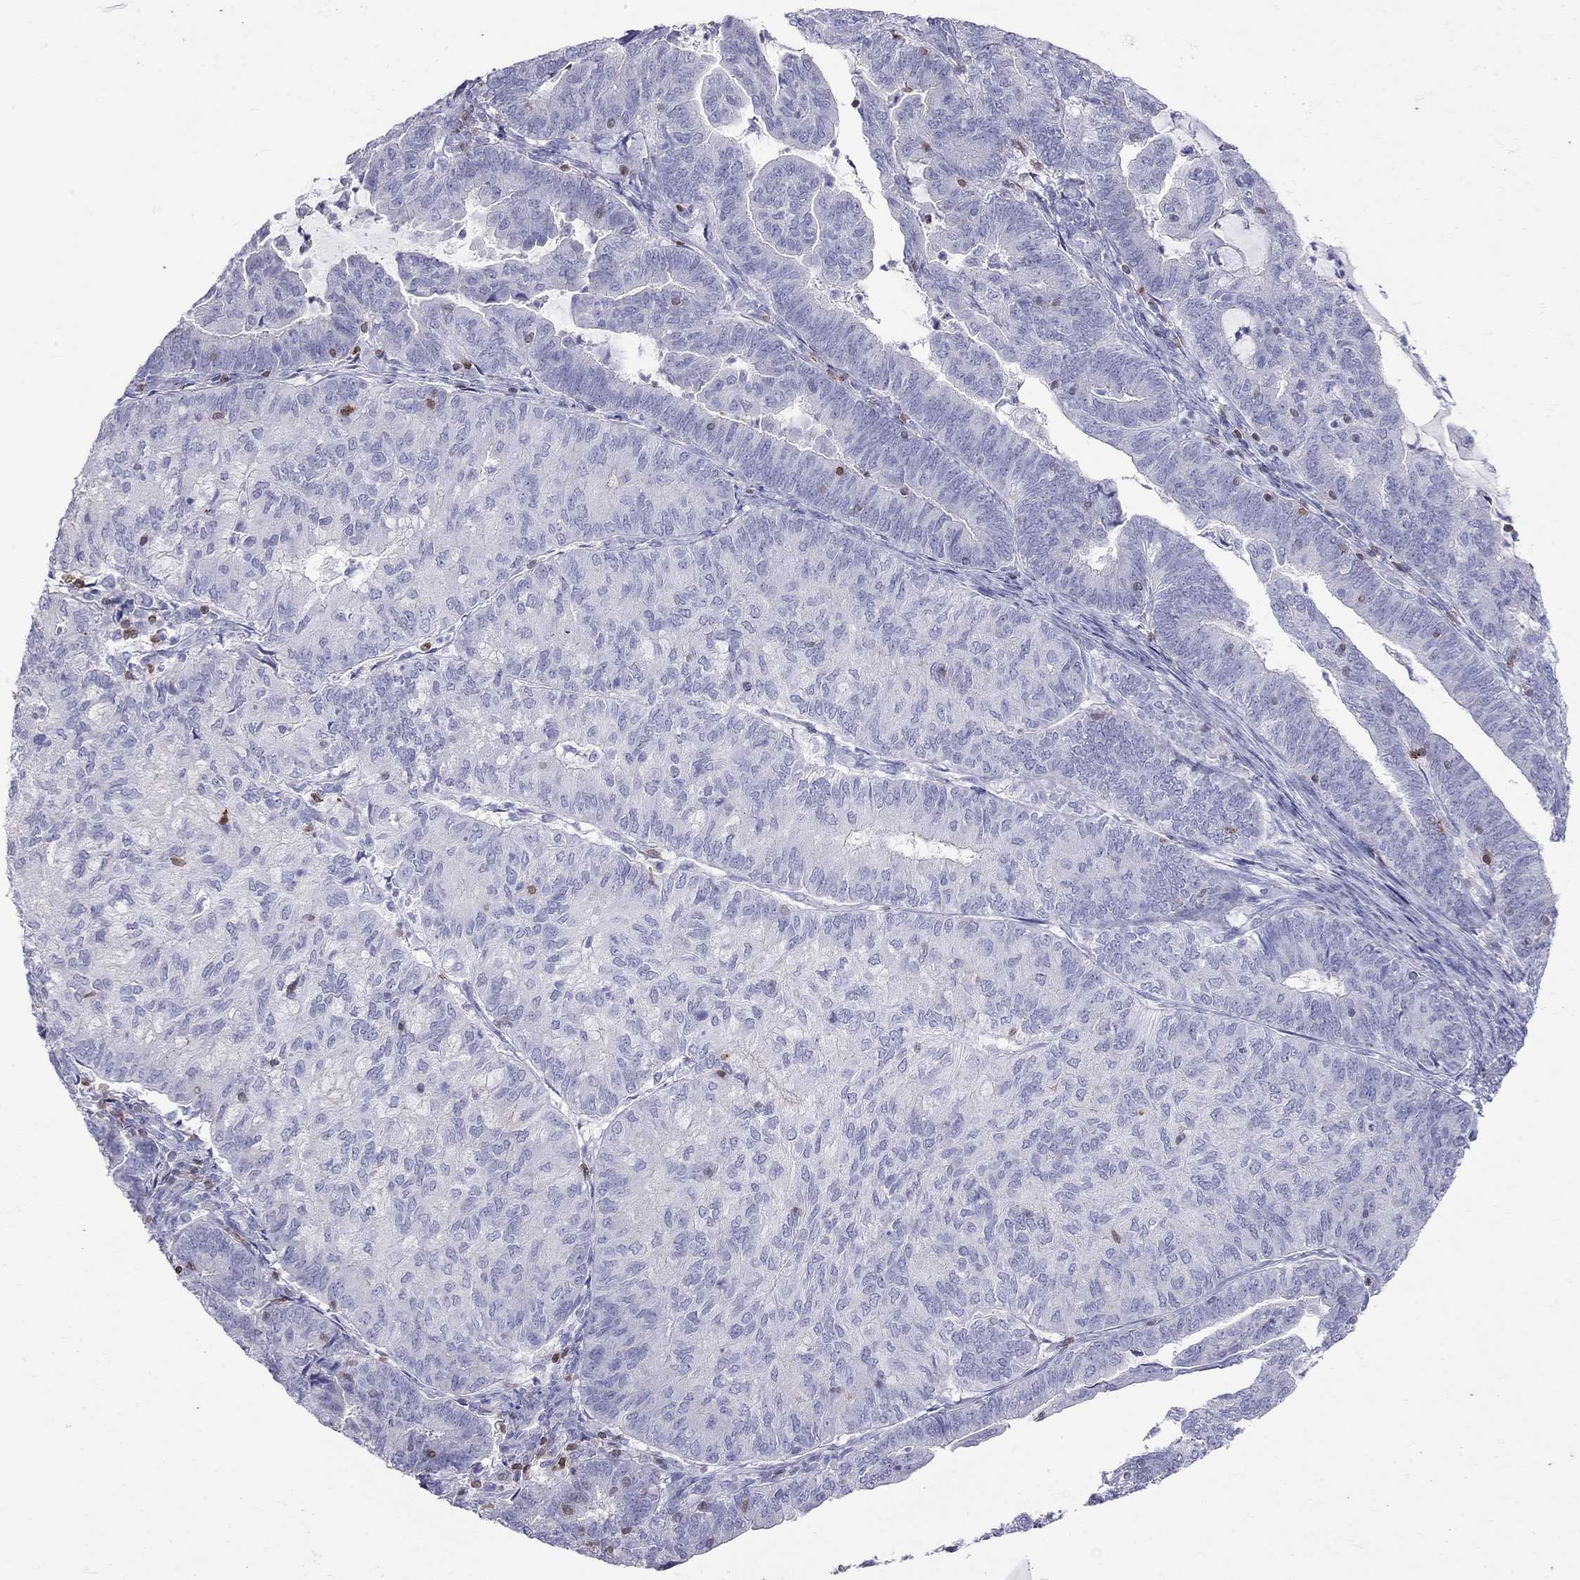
{"staining": {"intensity": "negative", "quantity": "none", "location": "none"}, "tissue": "endometrial cancer", "cell_type": "Tumor cells", "image_type": "cancer", "snomed": [{"axis": "morphology", "description": "Adenocarcinoma, NOS"}, {"axis": "topography", "description": "Endometrium"}], "caption": "Micrograph shows no protein positivity in tumor cells of endometrial cancer (adenocarcinoma) tissue.", "gene": "SH2D2A", "patient": {"sex": "female", "age": 82}}